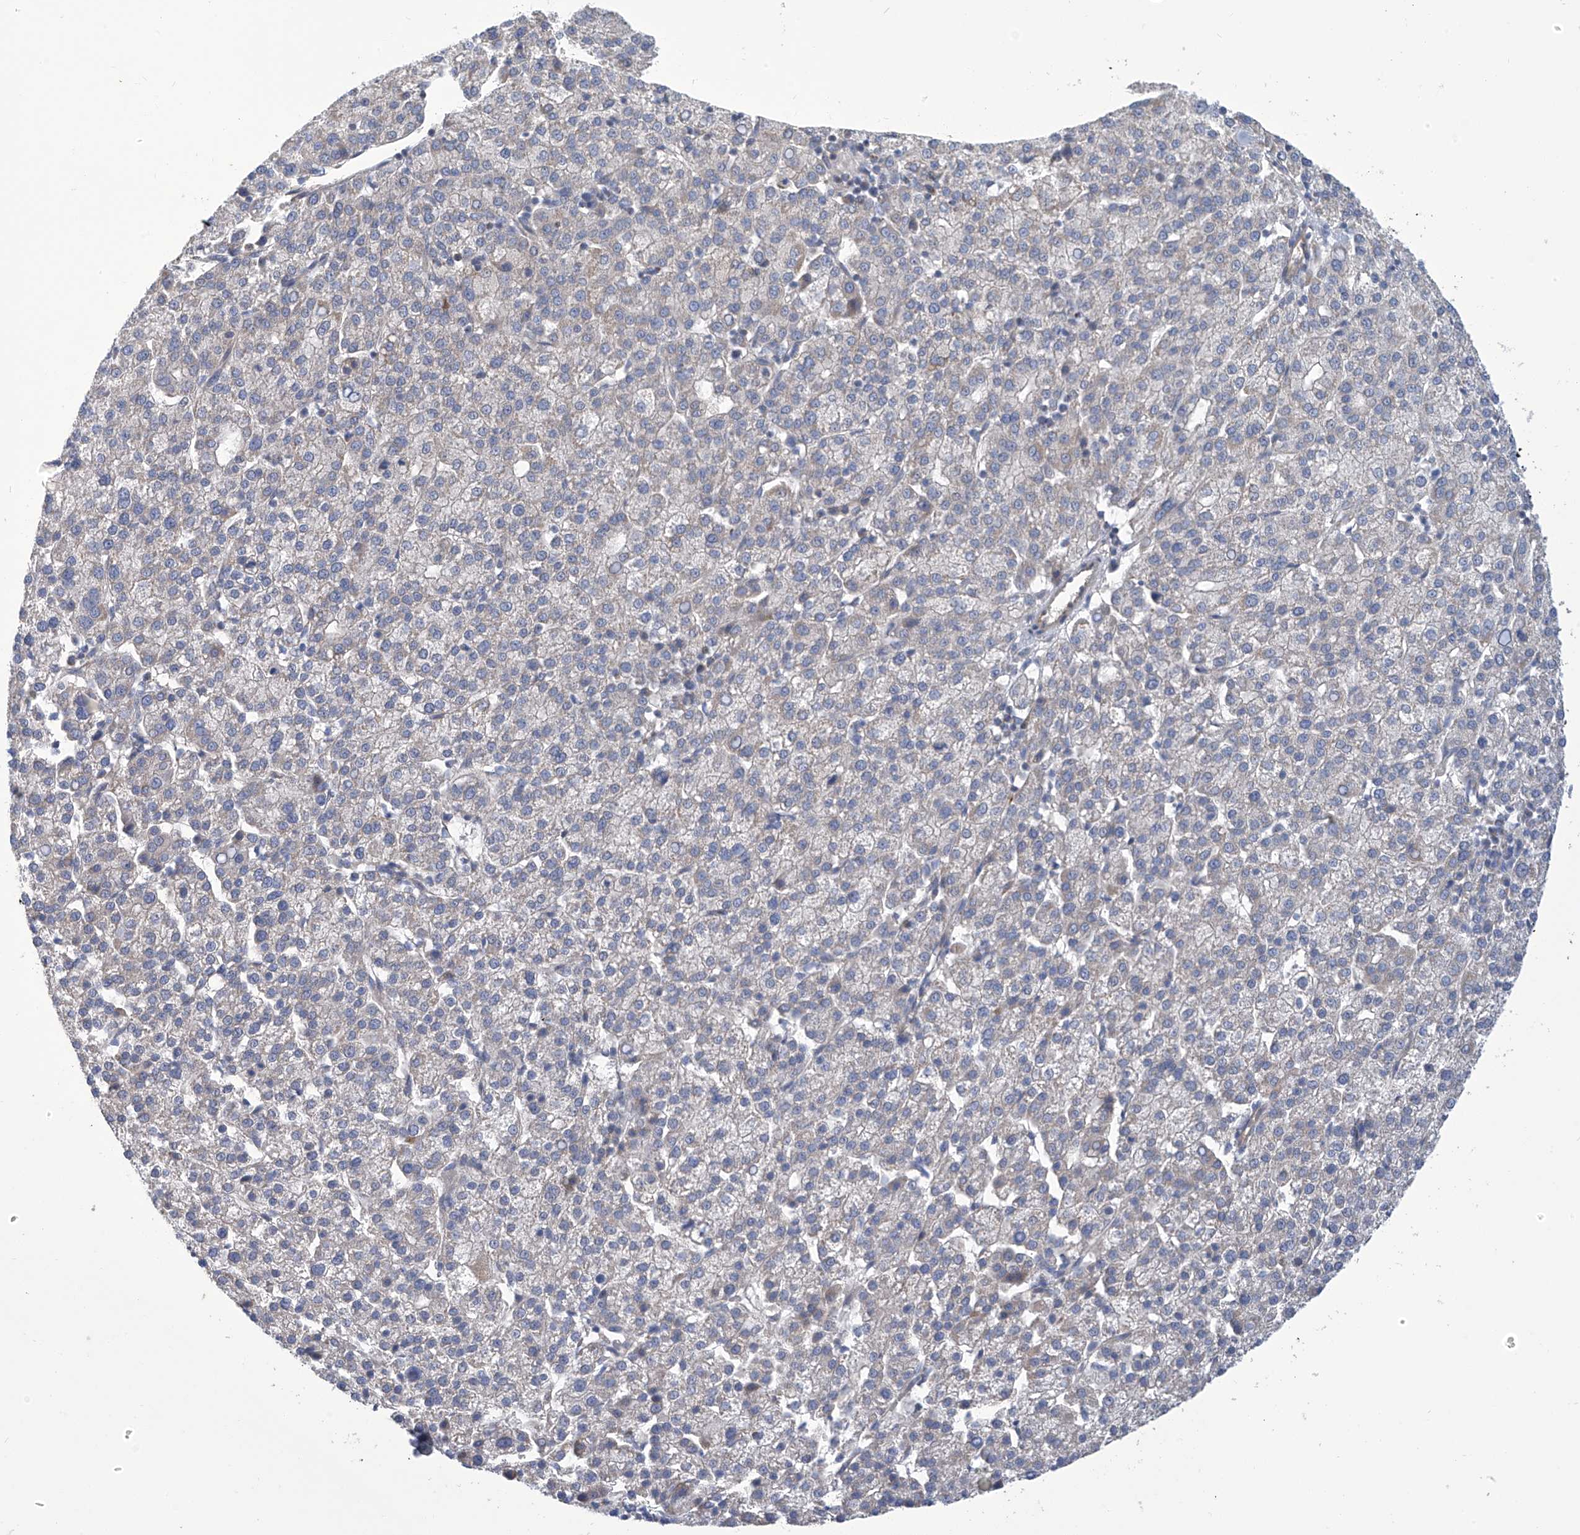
{"staining": {"intensity": "negative", "quantity": "none", "location": "none"}, "tissue": "liver cancer", "cell_type": "Tumor cells", "image_type": "cancer", "snomed": [{"axis": "morphology", "description": "Carcinoma, Hepatocellular, NOS"}, {"axis": "topography", "description": "Liver"}], "caption": "Immunohistochemical staining of human liver cancer (hepatocellular carcinoma) shows no significant staining in tumor cells.", "gene": "IBA57", "patient": {"sex": "female", "age": 58}}